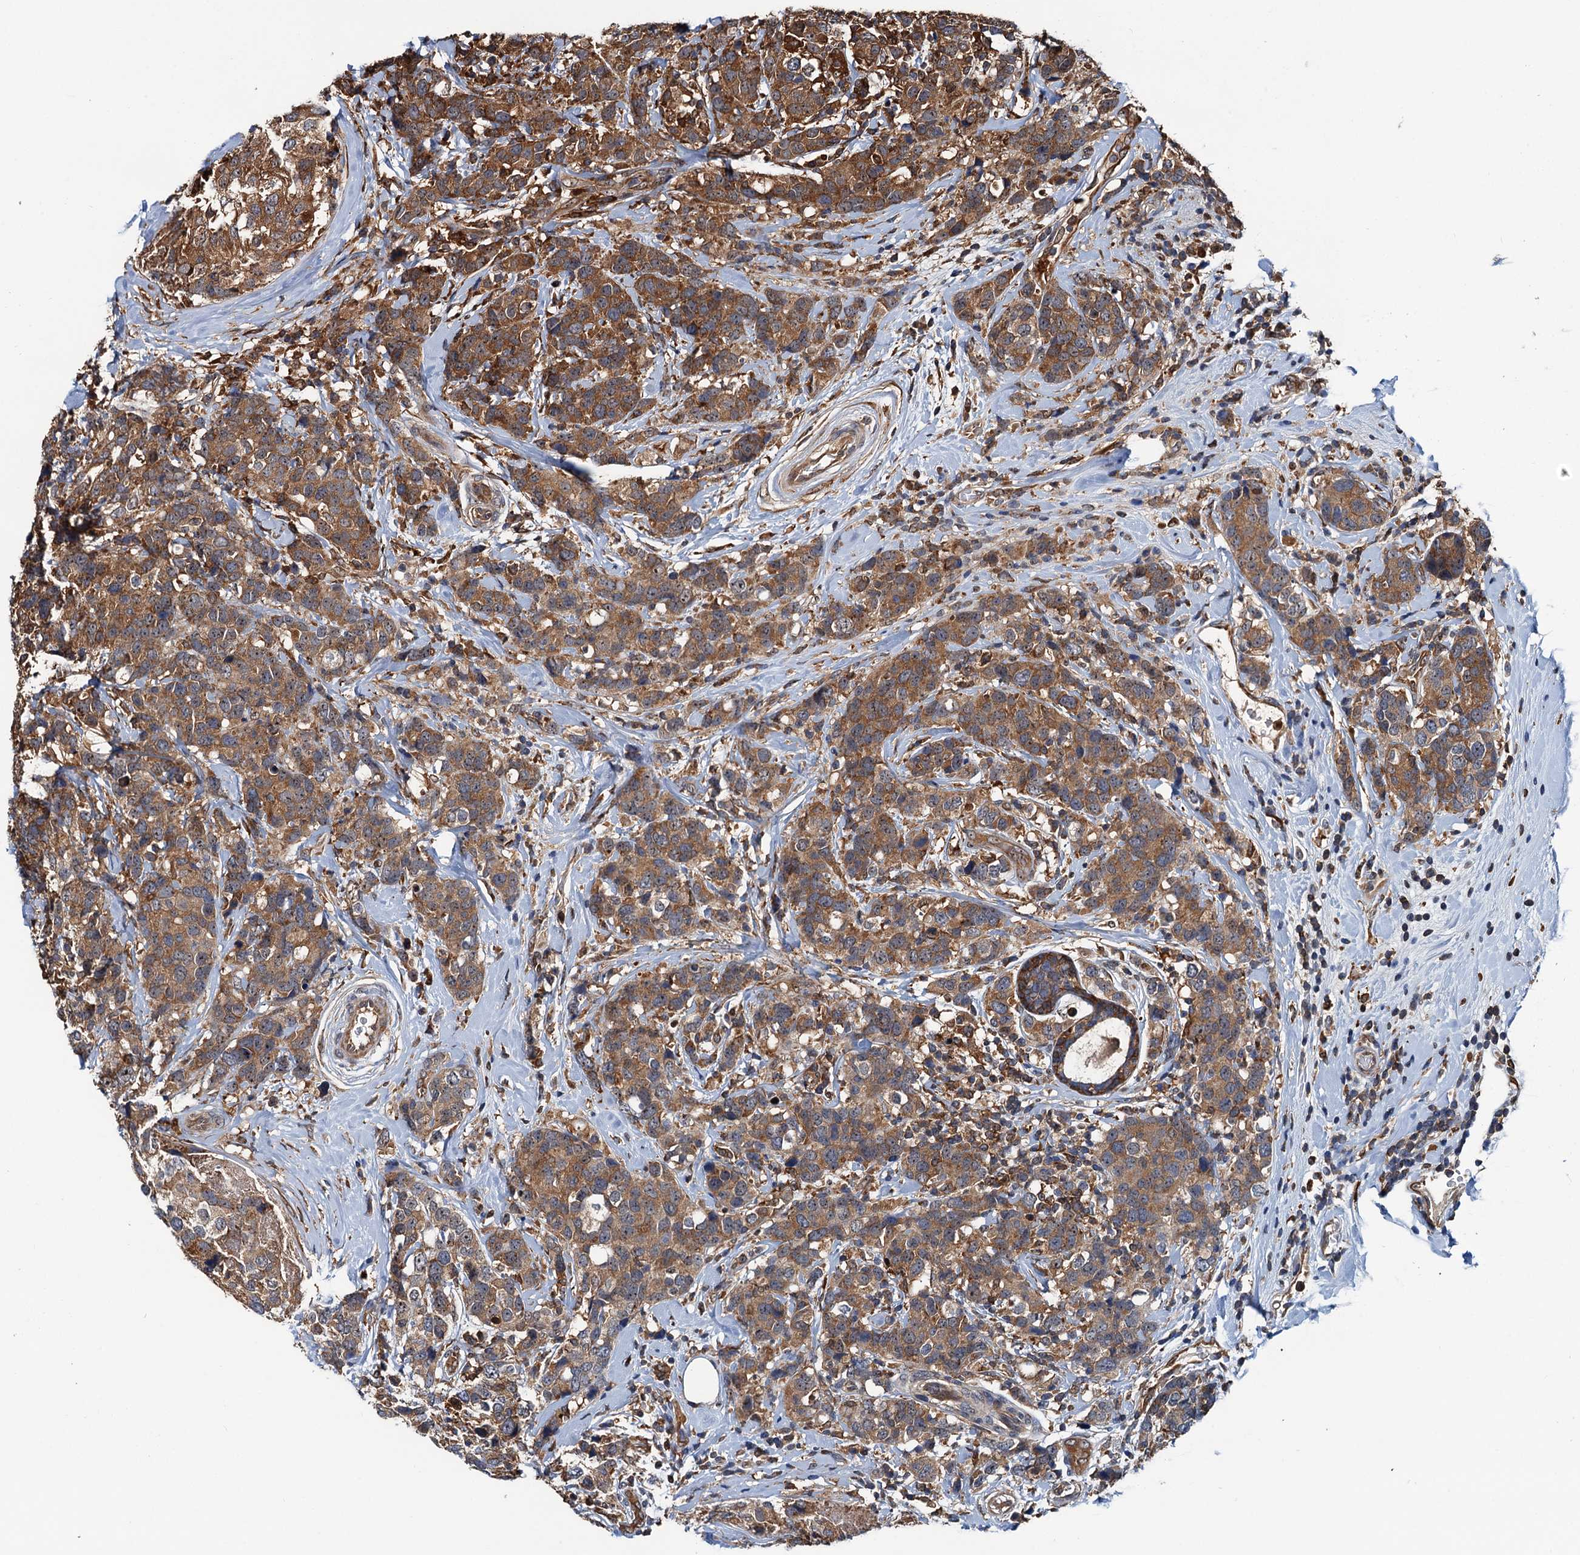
{"staining": {"intensity": "moderate", "quantity": ">75%", "location": "cytoplasmic/membranous"}, "tissue": "breast cancer", "cell_type": "Tumor cells", "image_type": "cancer", "snomed": [{"axis": "morphology", "description": "Lobular carcinoma"}, {"axis": "topography", "description": "Breast"}], "caption": "This image displays immunohistochemistry staining of breast lobular carcinoma, with medium moderate cytoplasmic/membranous positivity in about >75% of tumor cells.", "gene": "USP6NL", "patient": {"sex": "female", "age": 59}}